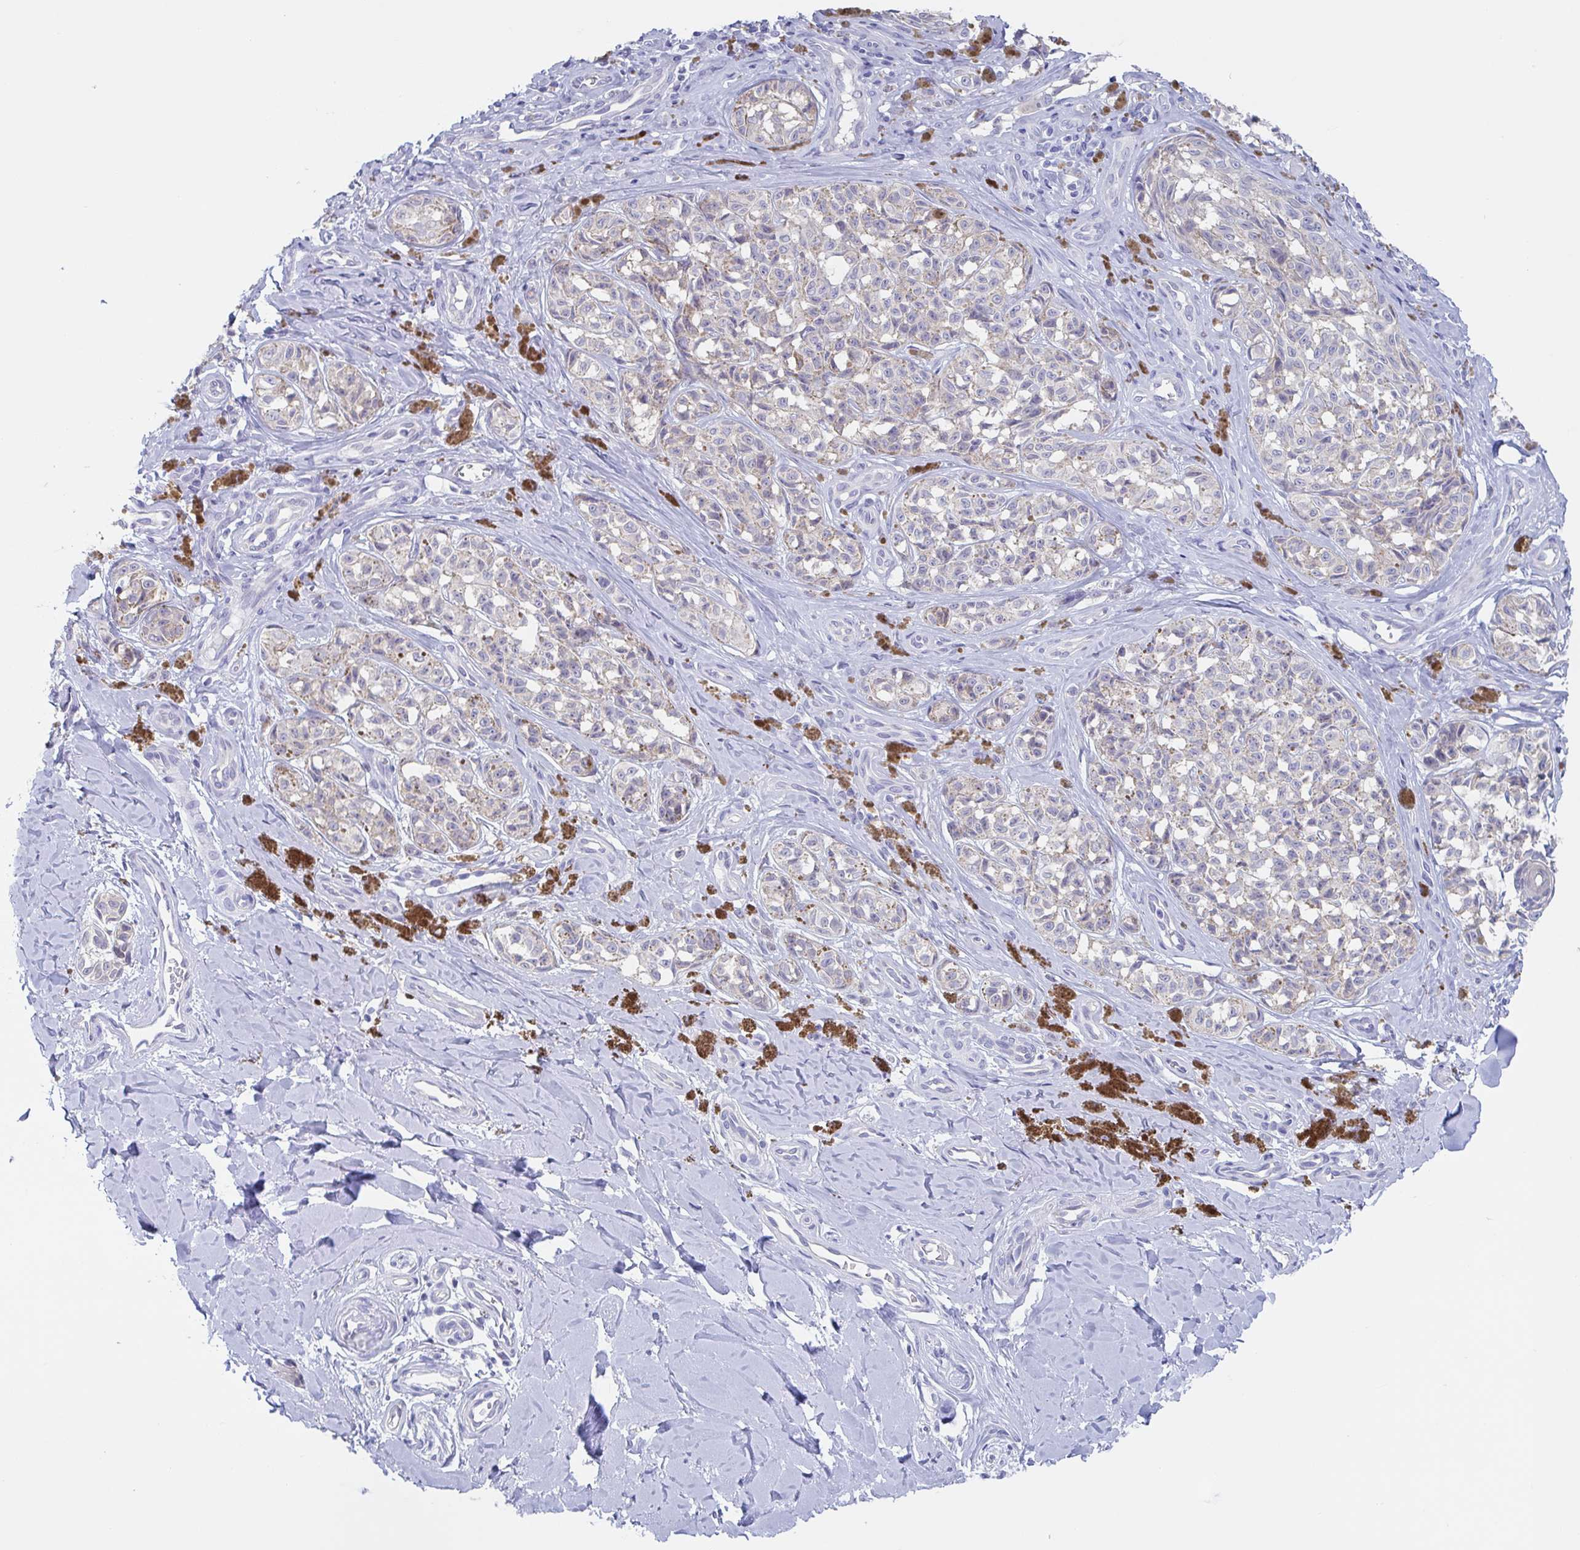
{"staining": {"intensity": "negative", "quantity": "none", "location": "none"}, "tissue": "melanoma", "cell_type": "Tumor cells", "image_type": "cancer", "snomed": [{"axis": "morphology", "description": "Malignant melanoma, NOS"}, {"axis": "topography", "description": "Skin"}], "caption": "Malignant melanoma stained for a protein using immunohistochemistry demonstrates no positivity tumor cells.", "gene": "CHMP5", "patient": {"sex": "female", "age": 65}}